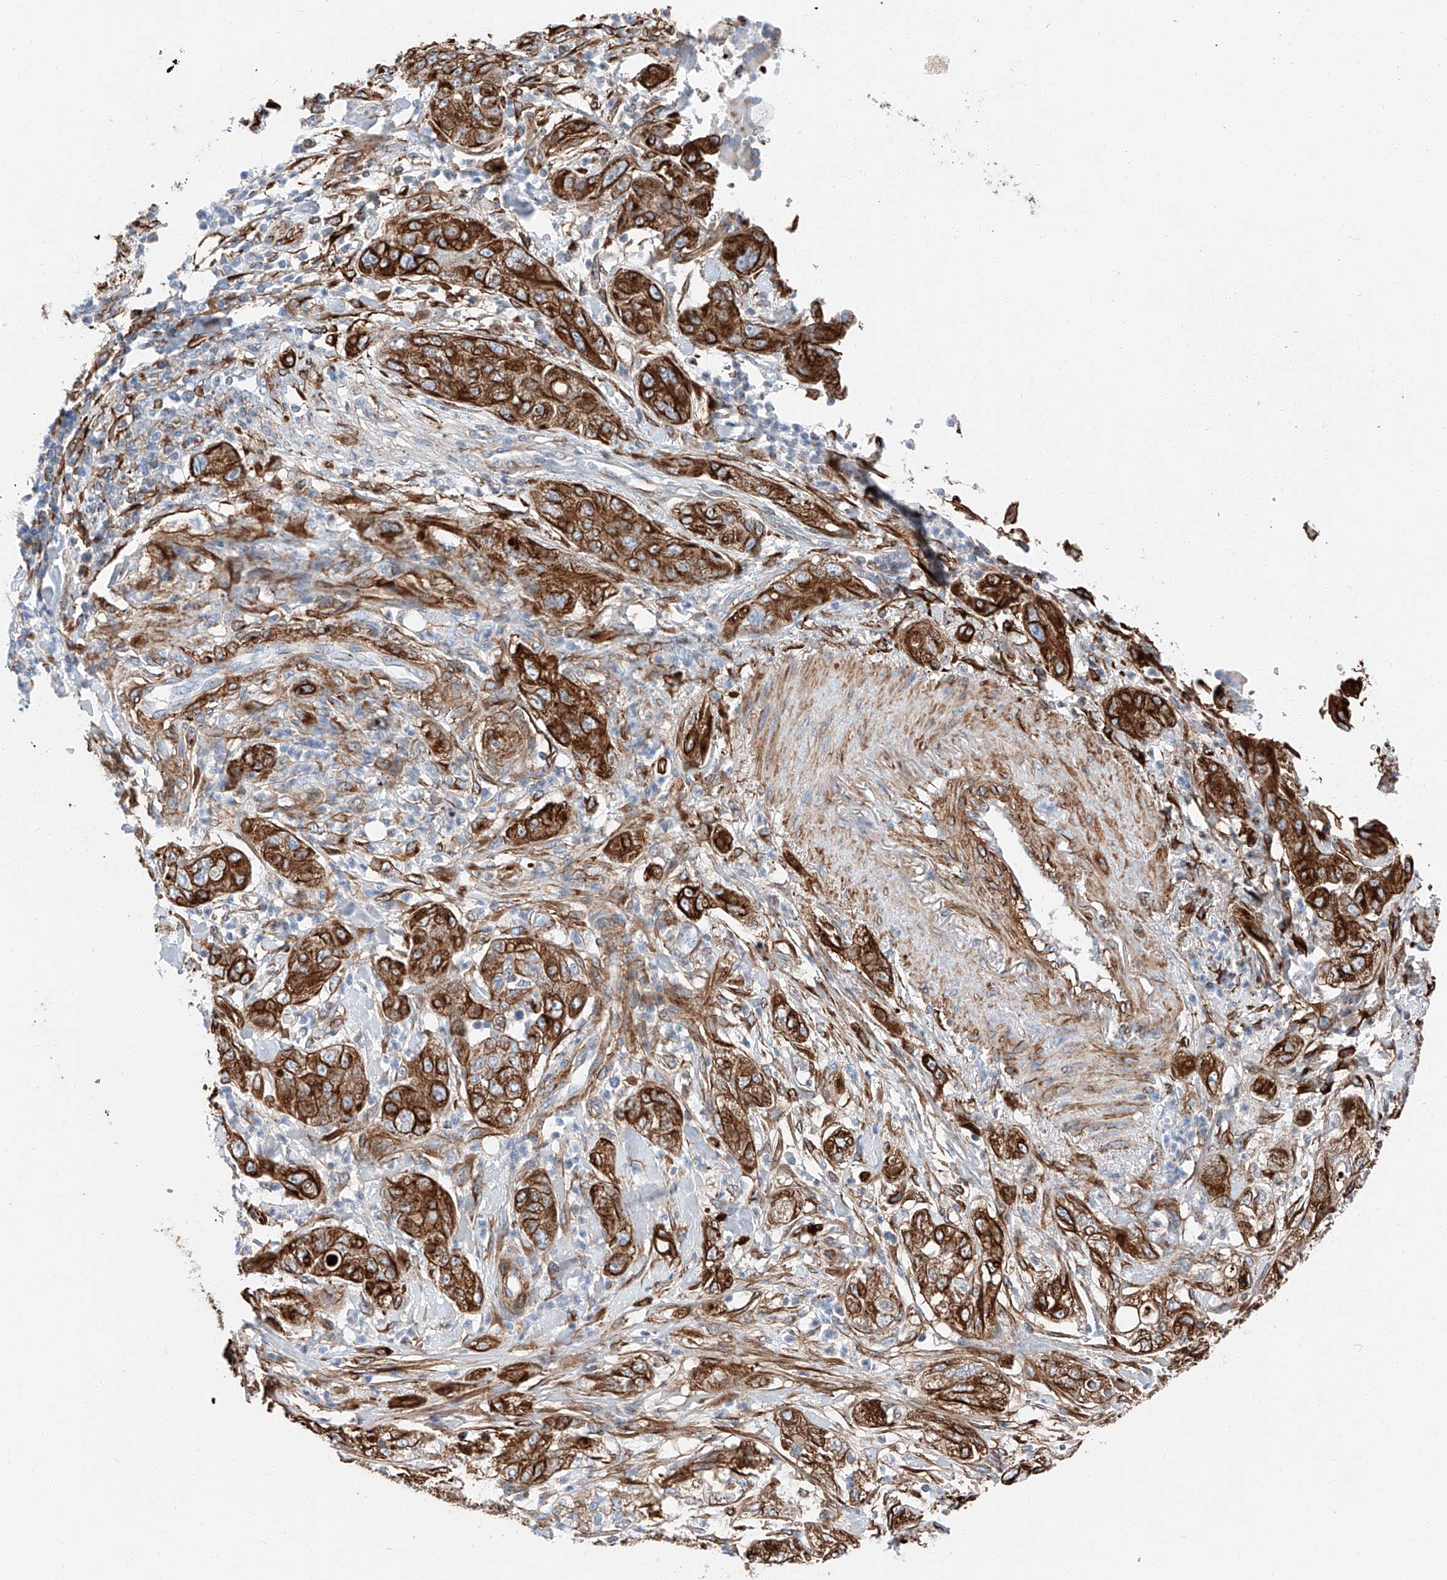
{"staining": {"intensity": "strong", "quantity": ">75%", "location": "cytoplasmic/membranous"}, "tissue": "pancreatic cancer", "cell_type": "Tumor cells", "image_type": "cancer", "snomed": [{"axis": "morphology", "description": "Adenocarcinoma, NOS"}, {"axis": "topography", "description": "Pancreas"}], "caption": "Brown immunohistochemical staining in human pancreatic cancer reveals strong cytoplasmic/membranous staining in approximately >75% of tumor cells.", "gene": "ZNF804A", "patient": {"sex": "female", "age": 78}}